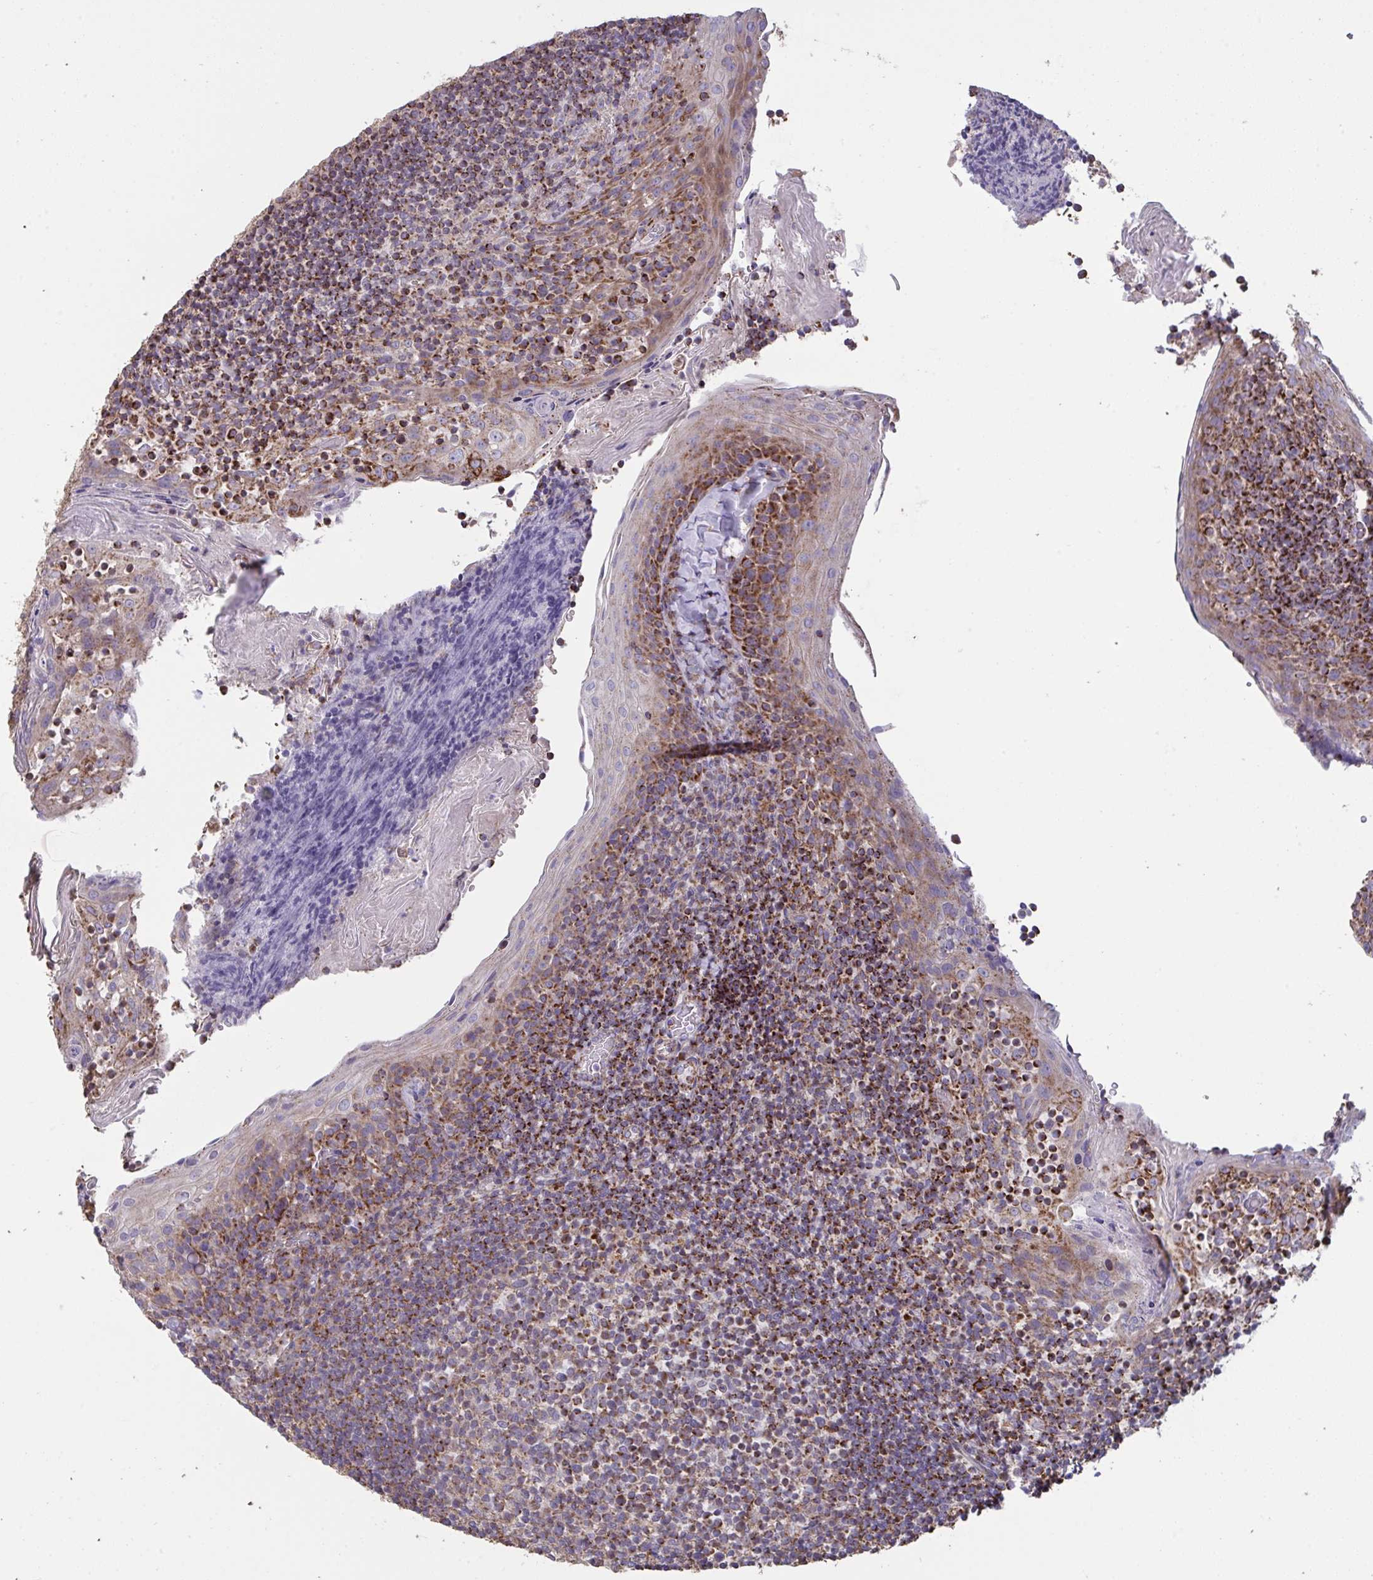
{"staining": {"intensity": "strong", "quantity": "25%-75%", "location": "cytoplasmic/membranous"}, "tissue": "tonsil", "cell_type": "Germinal center cells", "image_type": "normal", "snomed": [{"axis": "morphology", "description": "Normal tissue, NOS"}, {"axis": "topography", "description": "Tonsil"}], "caption": "Immunohistochemistry (IHC) histopathology image of benign human tonsil stained for a protein (brown), which displays high levels of strong cytoplasmic/membranous positivity in approximately 25%-75% of germinal center cells.", "gene": "MICOS10", "patient": {"sex": "female", "age": 10}}